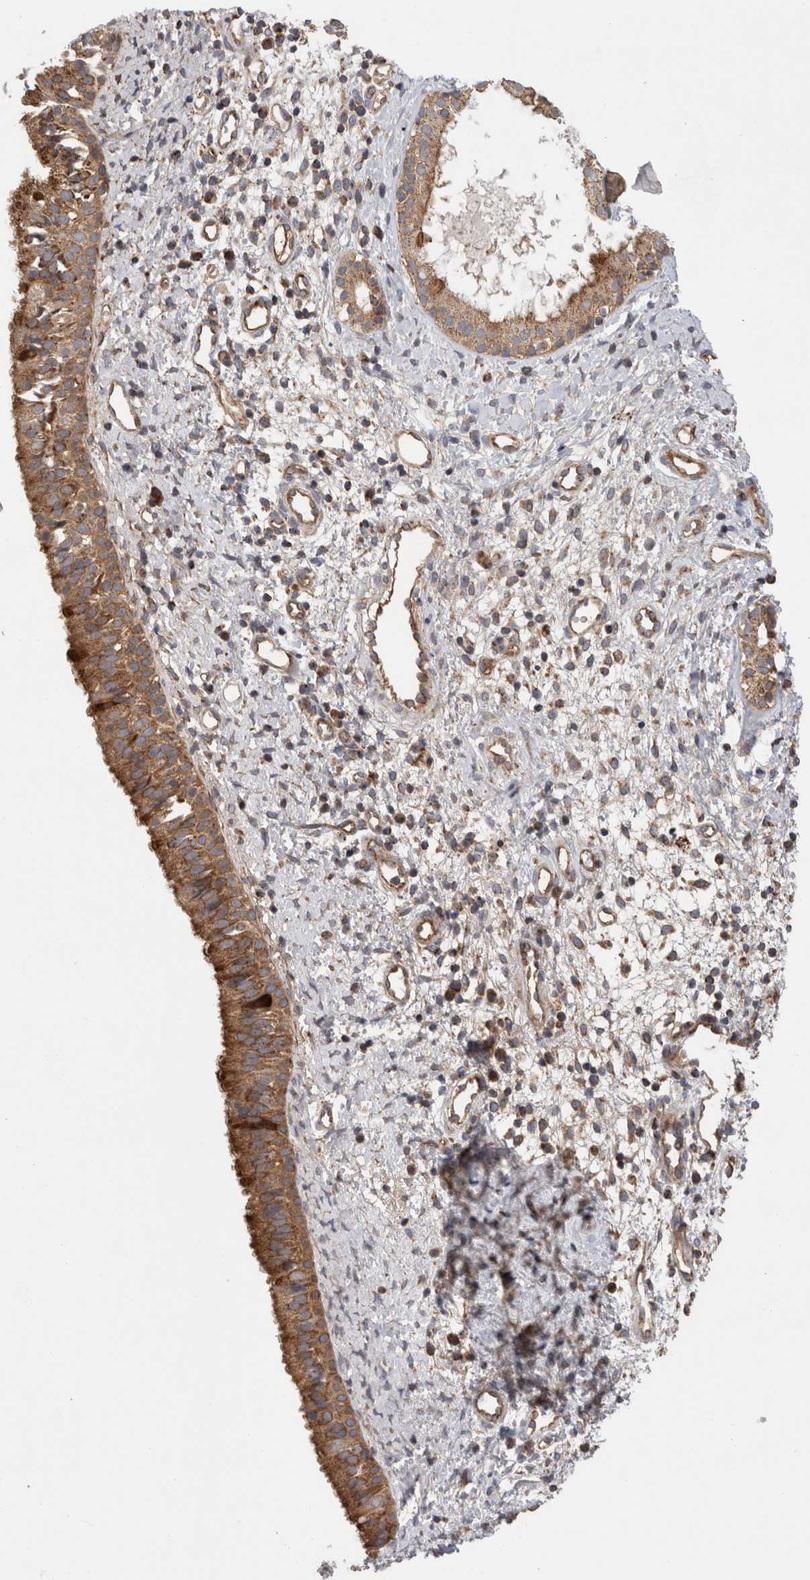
{"staining": {"intensity": "strong", "quantity": ">75%", "location": "cytoplasmic/membranous"}, "tissue": "nasopharynx", "cell_type": "Respiratory epithelial cells", "image_type": "normal", "snomed": [{"axis": "morphology", "description": "Normal tissue, NOS"}, {"axis": "topography", "description": "Nasopharynx"}], "caption": "Respiratory epithelial cells demonstrate high levels of strong cytoplasmic/membranous staining in about >75% of cells in benign nasopharynx.", "gene": "DARS2", "patient": {"sex": "male", "age": 22}}